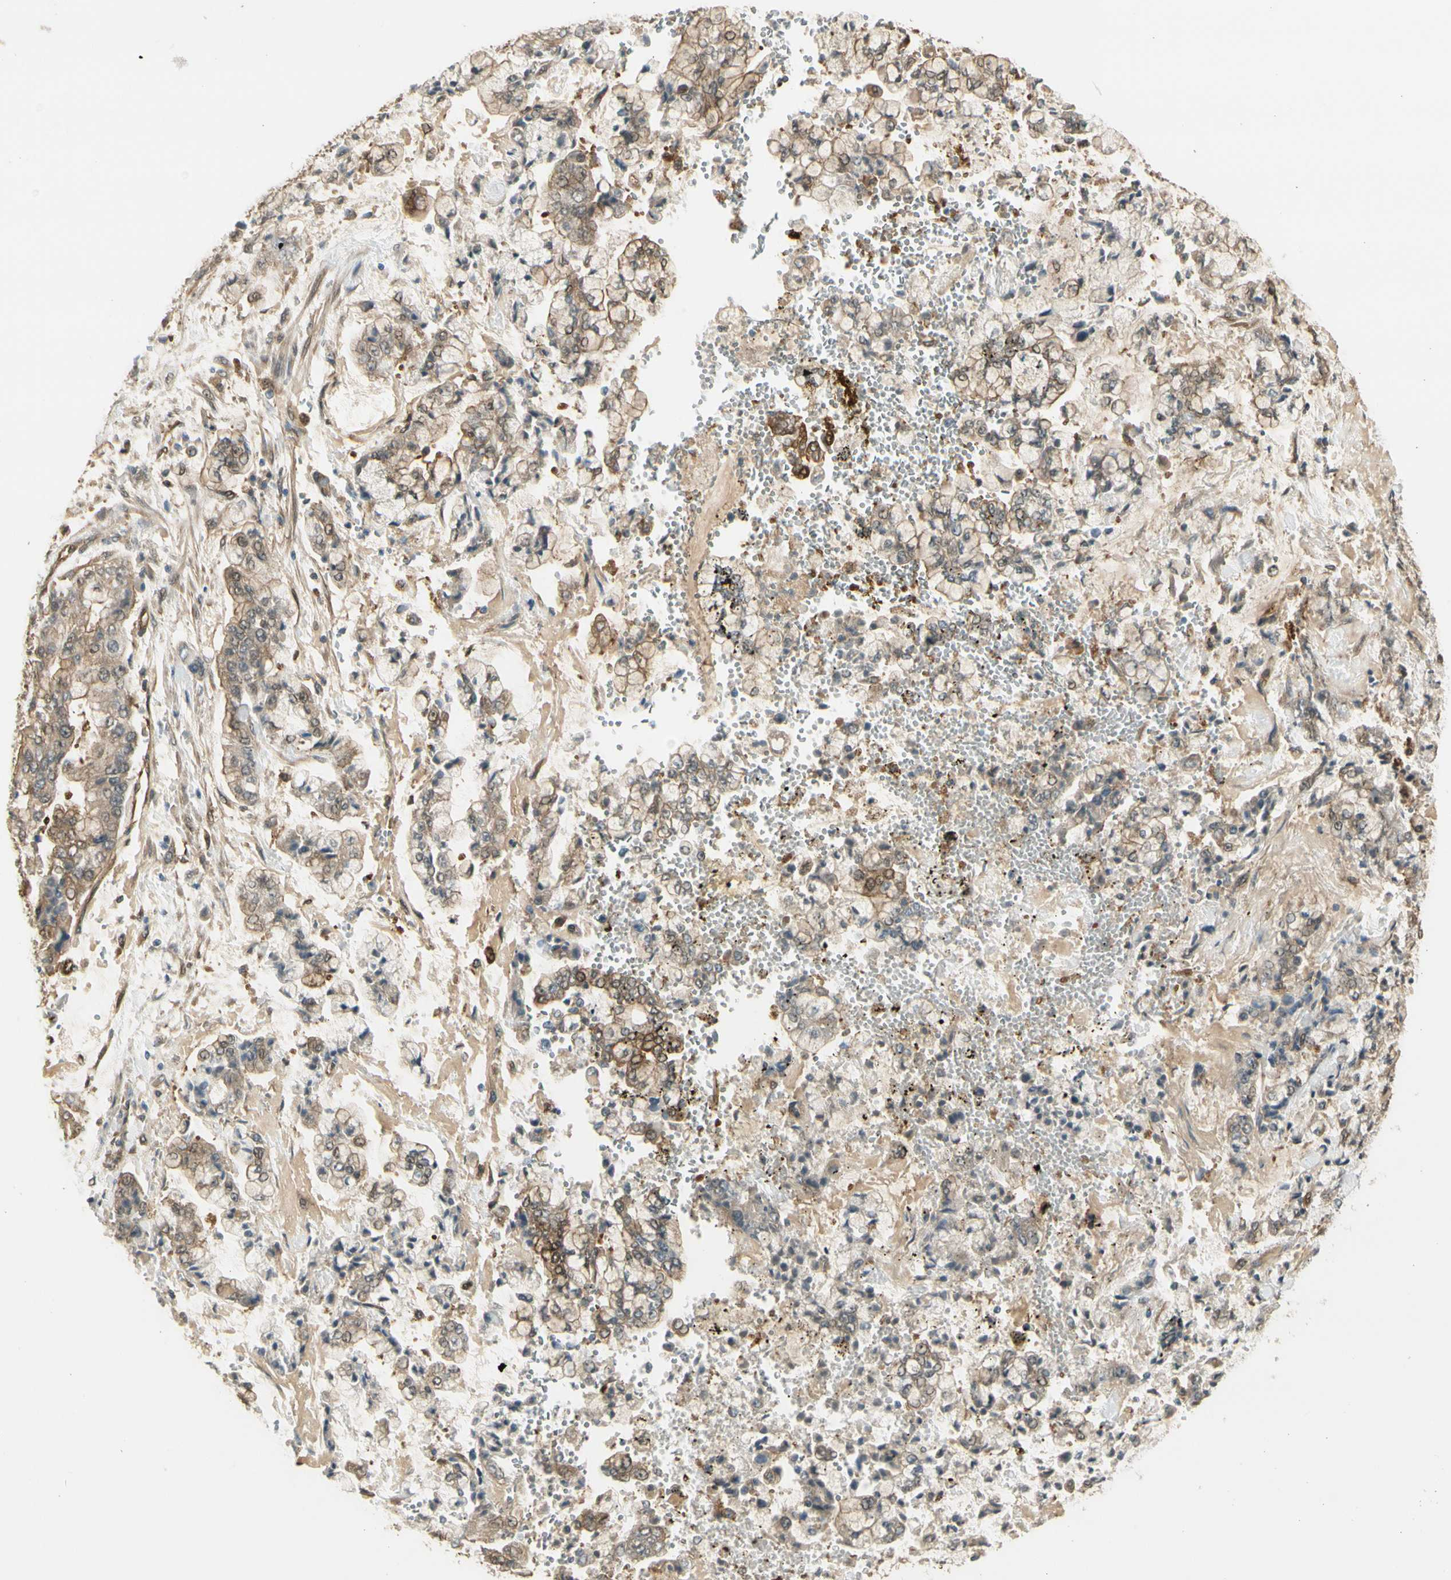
{"staining": {"intensity": "moderate", "quantity": "25%-75%", "location": "cytoplasmic/membranous,nuclear"}, "tissue": "stomach cancer", "cell_type": "Tumor cells", "image_type": "cancer", "snomed": [{"axis": "morphology", "description": "Adenocarcinoma, NOS"}, {"axis": "topography", "description": "Stomach"}], "caption": "The immunohistochemical stain shows moderate cytoplasmic/membranous and nuclear staining in tumor cells of stomach adenocarcinoma tissue.", "gene": "SERPINB6", "patient": {"sex": "male", "age": 76}}